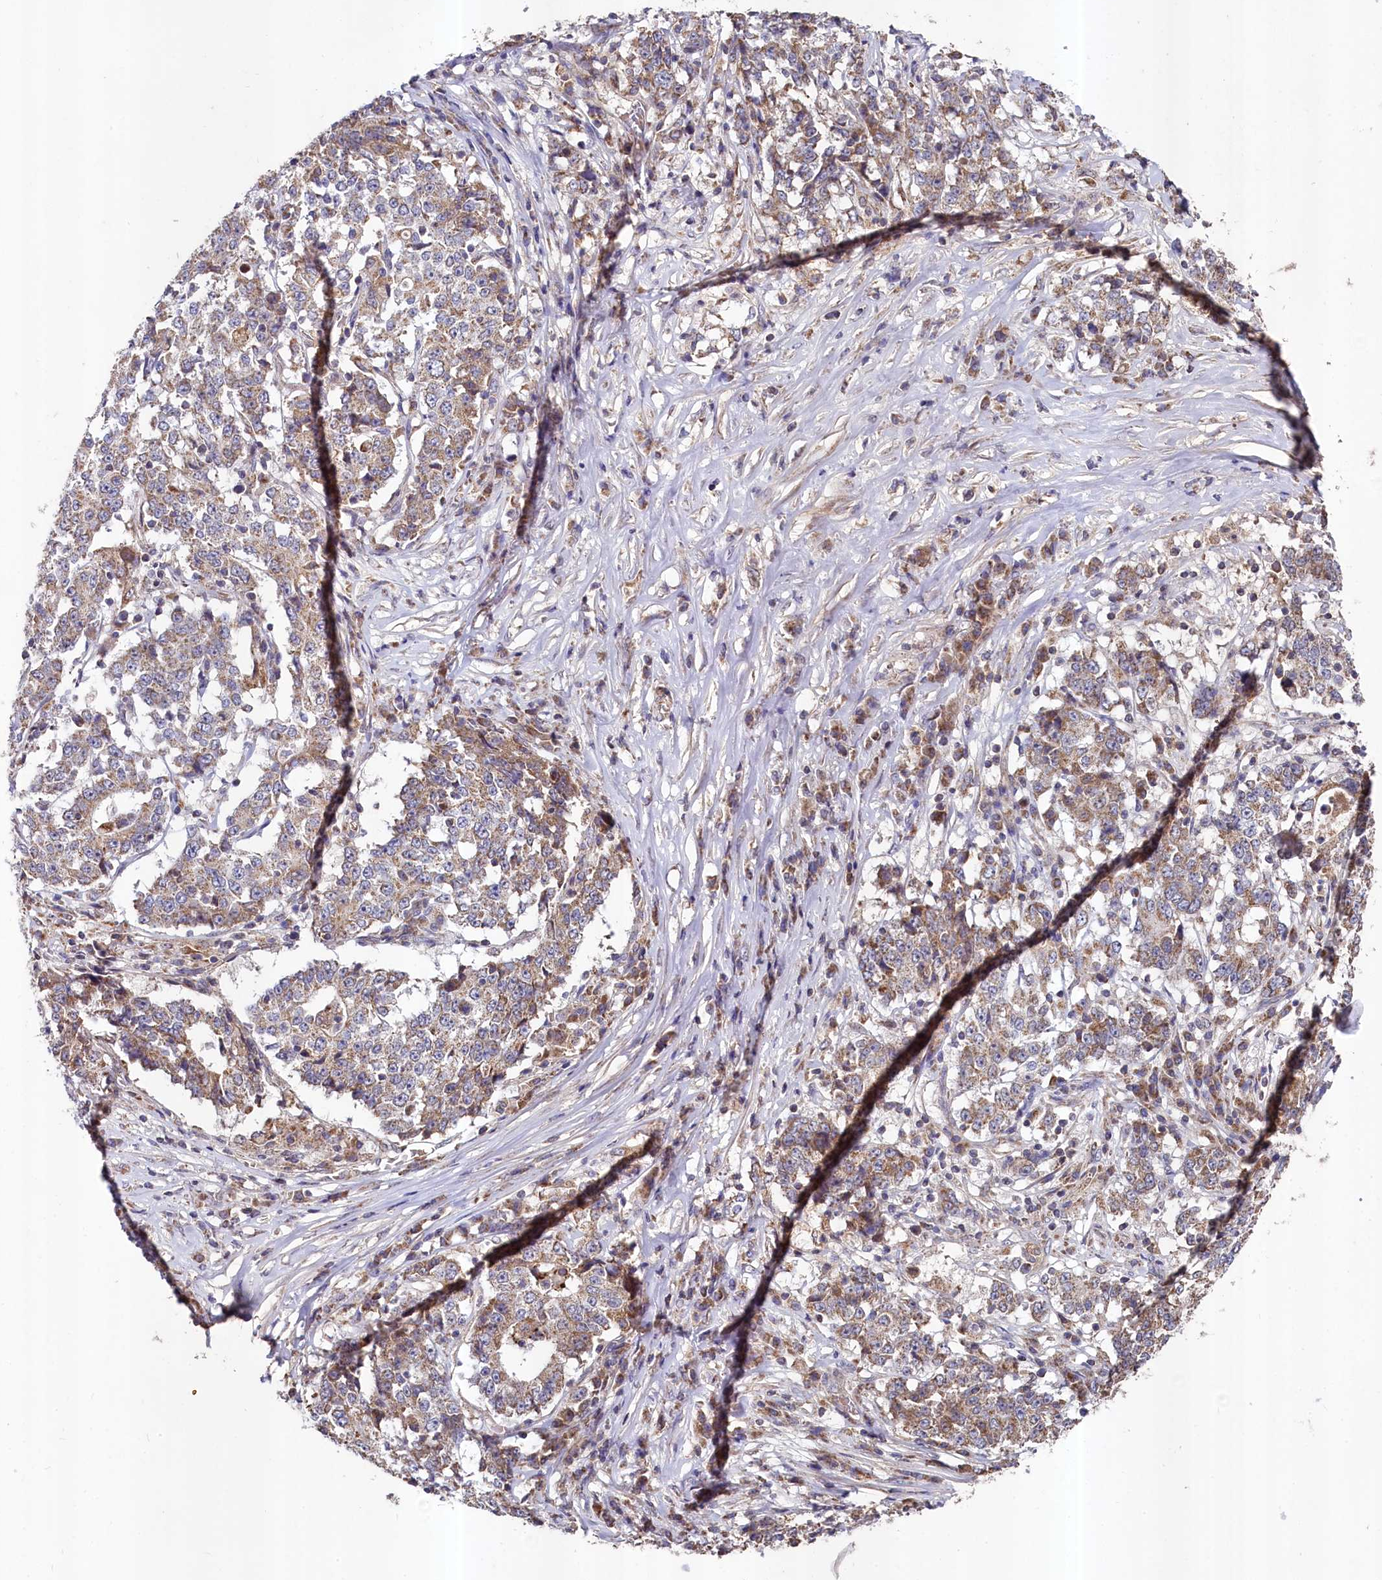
{"staining": {"intensity": "moderate", "quantity": ">75%", "location": "cytoplasmic/membranous"}, "tissue": "stomach cancer", "cell_type": "Tumor cells", "image_type": "cancer", "snomed": [{"axis": "morphology", "description": "Adenocarcinoma, NOS"}, {"axis": "topography", "description": "Stomach"}], "caption": "Protein analysis of stomach cancer tissue demonstrates moderate cytoplasmic/membranous positivity in about >75% of tumor cells.", "gene": "METTL4", "patient": {"sex": "male", "age": 59}}